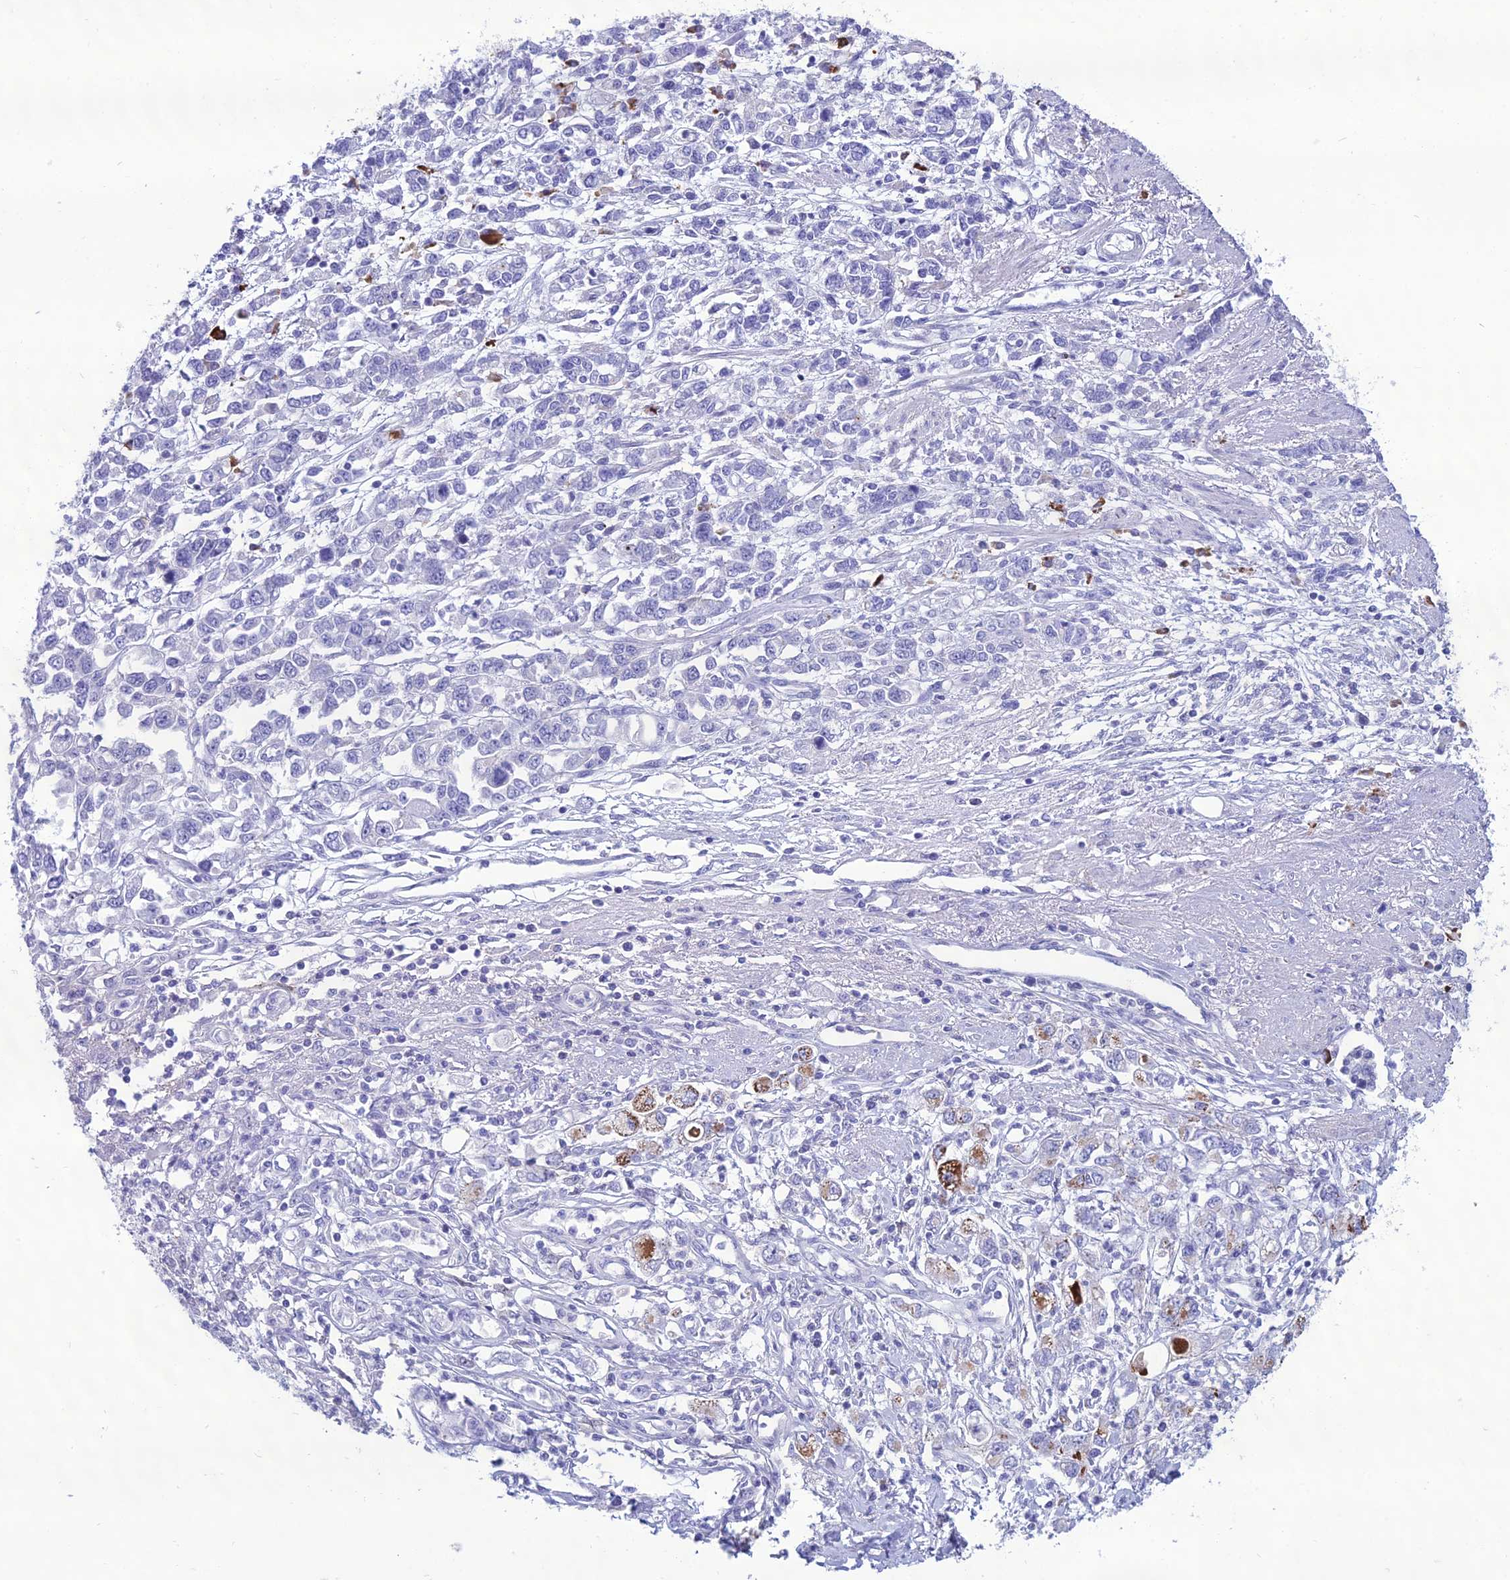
{"staining": {"intensity": "negative", "quantity": "none", "location": "none"}, "tissue": "stomach cancer", "cell_type": "Tumor cells", "image_type": "cancer", "snomed": [{"axis": "morphology", "description": "Adenocarcinoma, NOS"}, {"axis": "topography", "description": "Stomach"}], "caption": "DAB immunohistochemical staining of adenocarcinoma (stomach) reveals no significant staining in tumor cells.", "gene": "CRB2", "patient": {"sex": "female", "age": 76}}